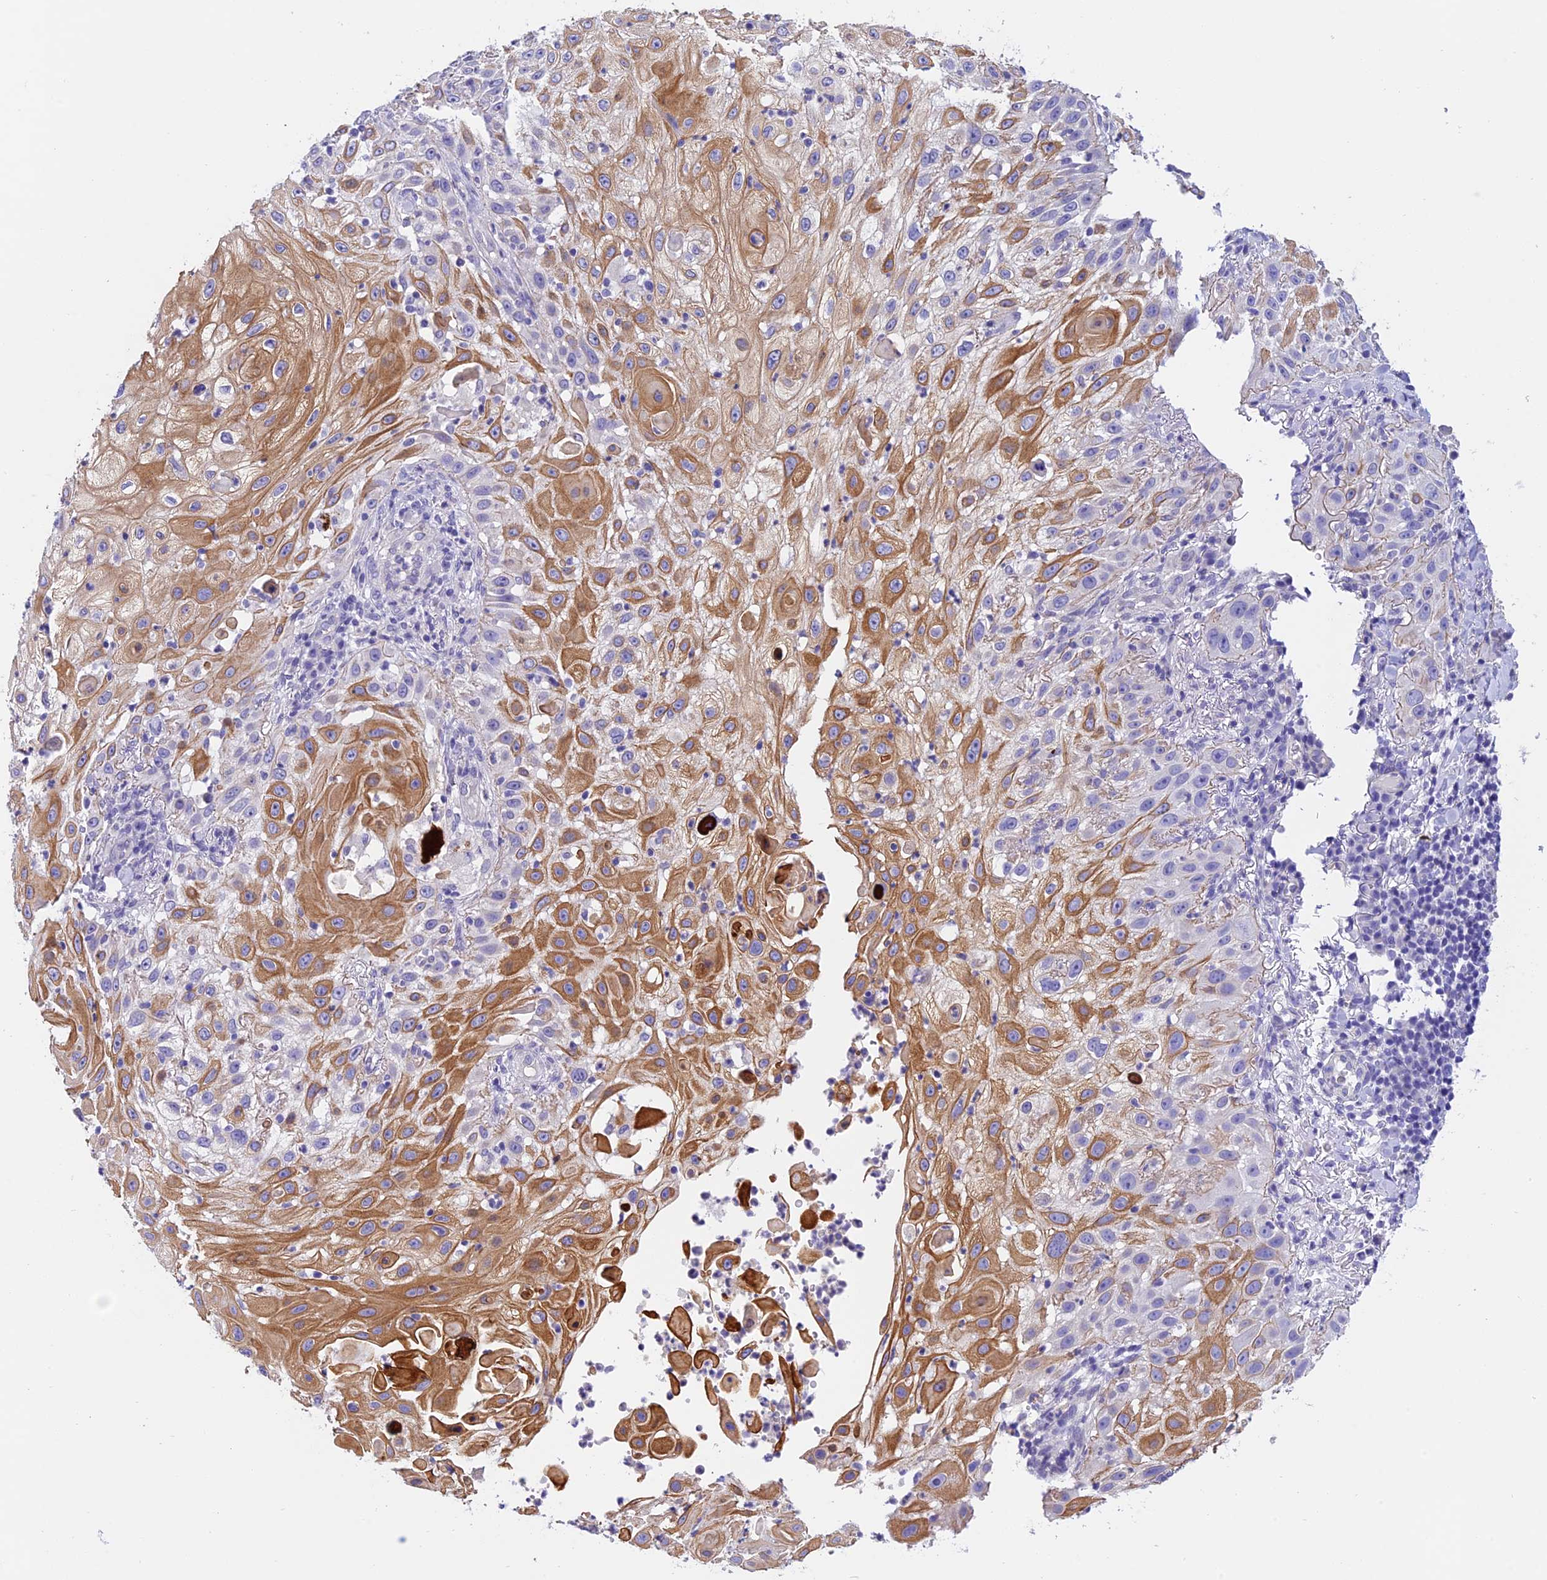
{"staining": {"intensity": "moderate", "quantity": "25%-75%", "location": "cytoplasmic/membranous"}, "tissue": "skin cancer", "cell_type": "Tumor cells", "image_type": "cancer", "snomed": [{"axis": "morphology", "description": "Squamous cell carcinoma, NOS"}, {"axis": "topography", "description": "Skin"}], "caption": "Immunohistochemistry (DAB (3,3'-diaminobenzidine)) staining of squamous cell carcinoma (skin) displays moderate cytoplasmic/membranous protein expression in approximately 25%-75% of tumor cells.", "gene": "C17orf67", "patient": {"sex": "female", "age": 44}}